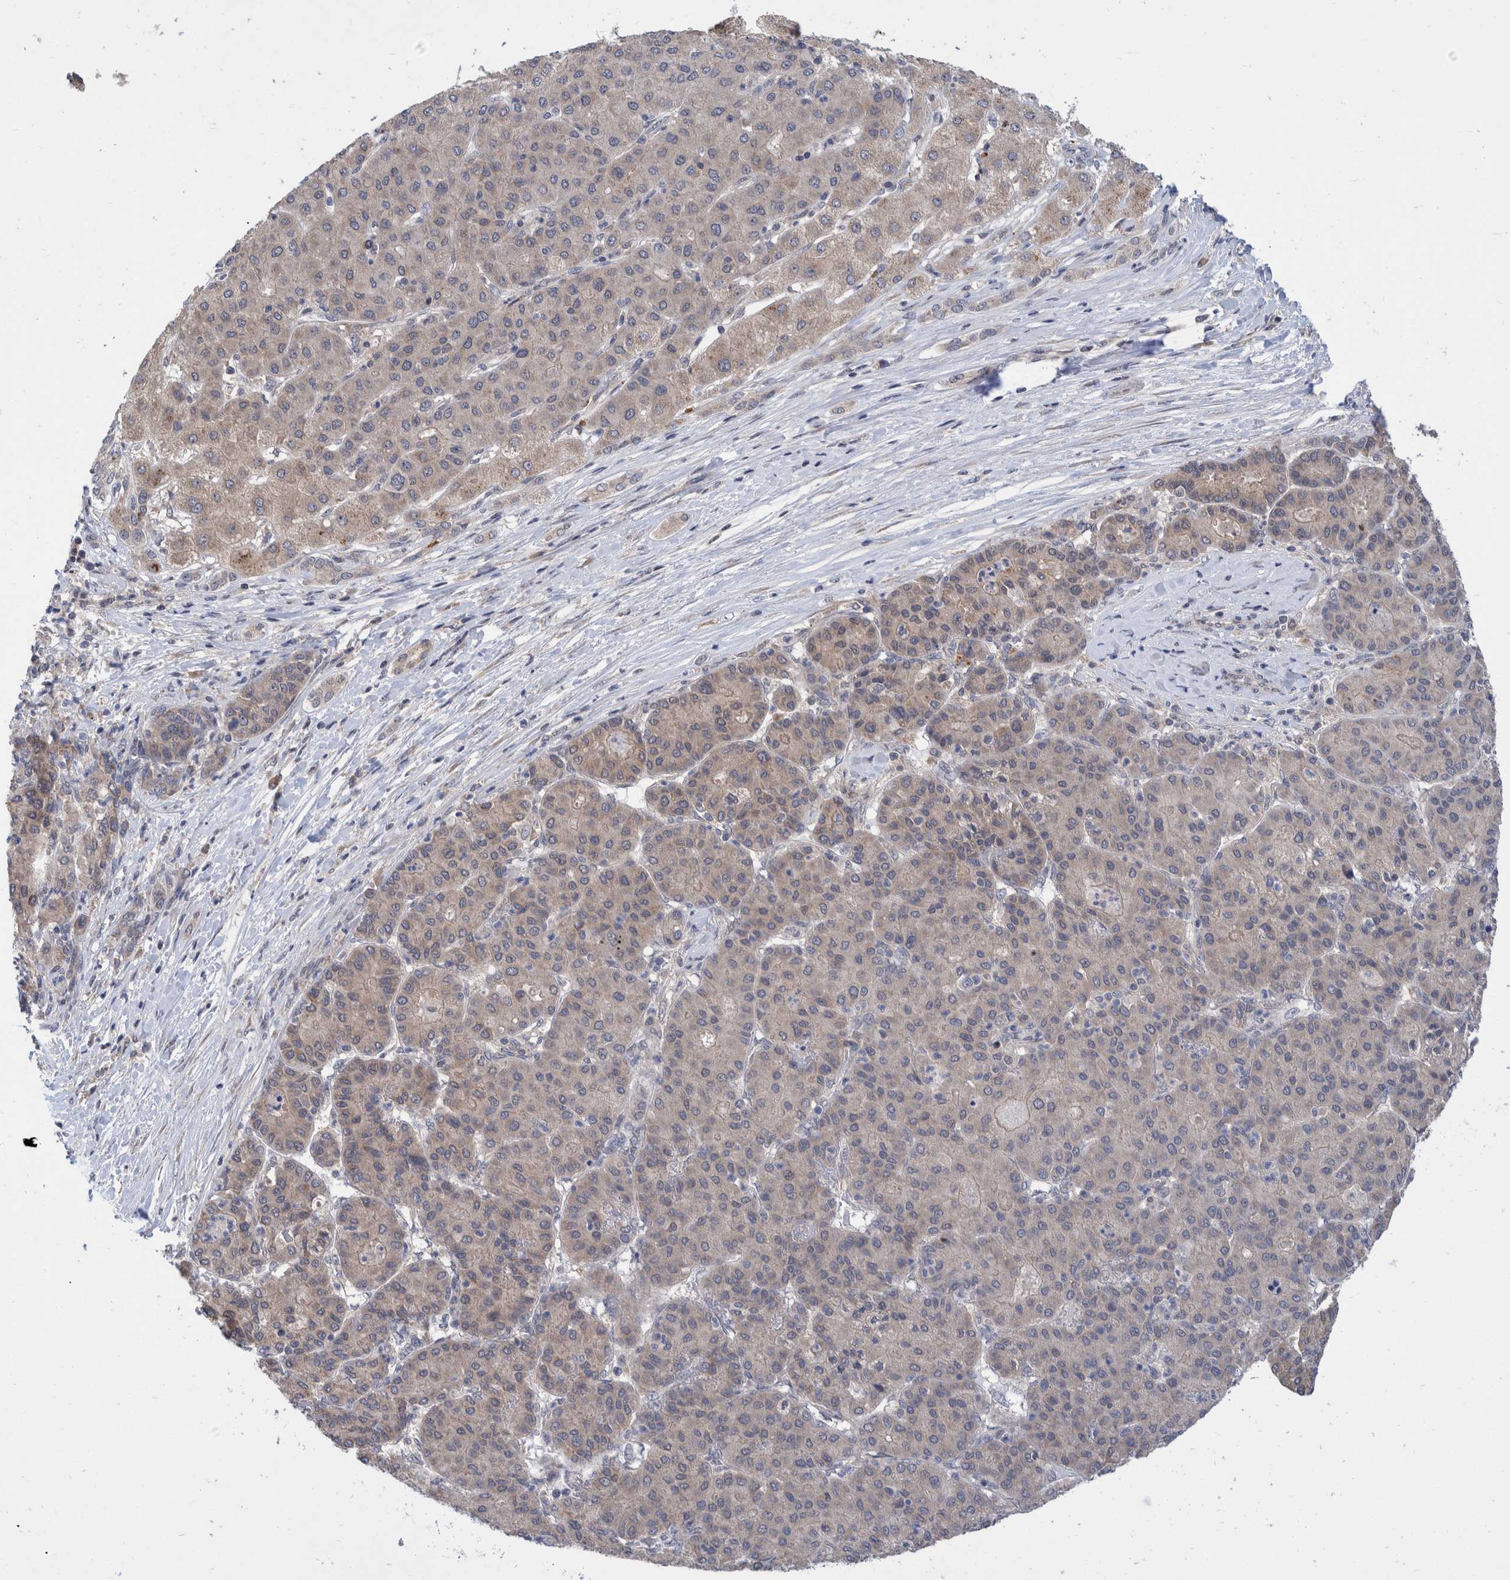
{"staining": {"intensity": "weak", "quantity": "<25%", "location": "cytoplasmic/membranous"}, "tissue": "liver cancer", "cell_type": "Tumor cells", "image_type": "cancer", "snomed": [{"axis": "morphology", "description": "Carcinoma, Hepatocellular, NOS"}, {"axis": "topography", "description": "Liver"}], "caption": "There is no significant expression in tumor cells of liver cancer. The staining was performed using DAB to visualize the protein expression in brown, while the nuclei were stained in blue with hematoxylin (Magnification: 20x).", "gene": "PLPBP", "patient": {"sex": "male", "age": 65}}